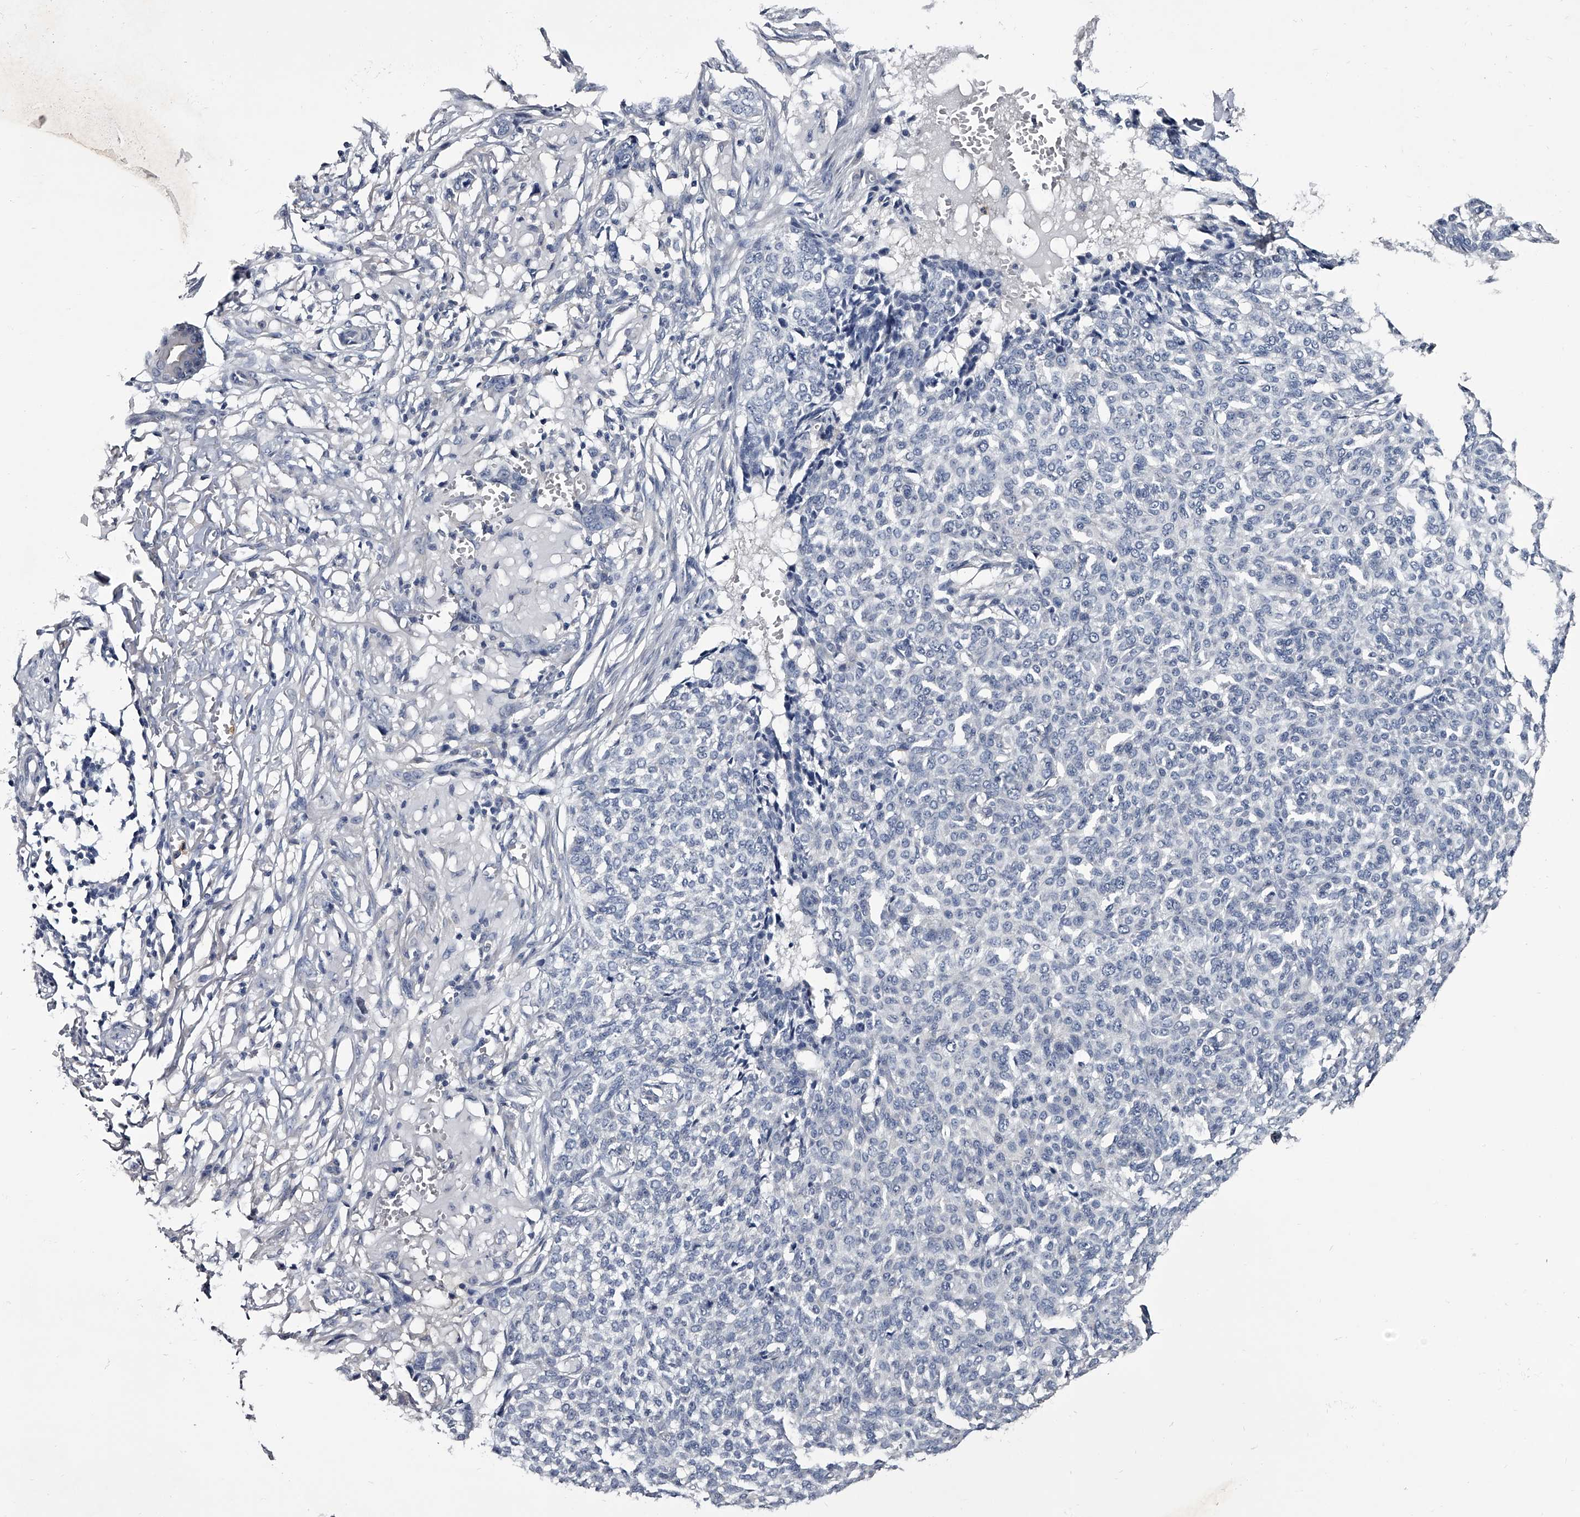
{"staining": {"intensity": "negative", "quantity": "none", "location": "none"}, "tissue": "skin cancer", "cell_type": "Tumor cells", "image_type": "cancer", "snomed": [{"axis": "morphology", "description": "Basal cell carcinoma"}, {"axis": "topography", "description": "Skin"}], "caption": "The histopathology image demonstrates no staining of tumor cells in skin cancer.", "gene": "GAPVD1", "patient": {"sex": "male", "age": 85}}